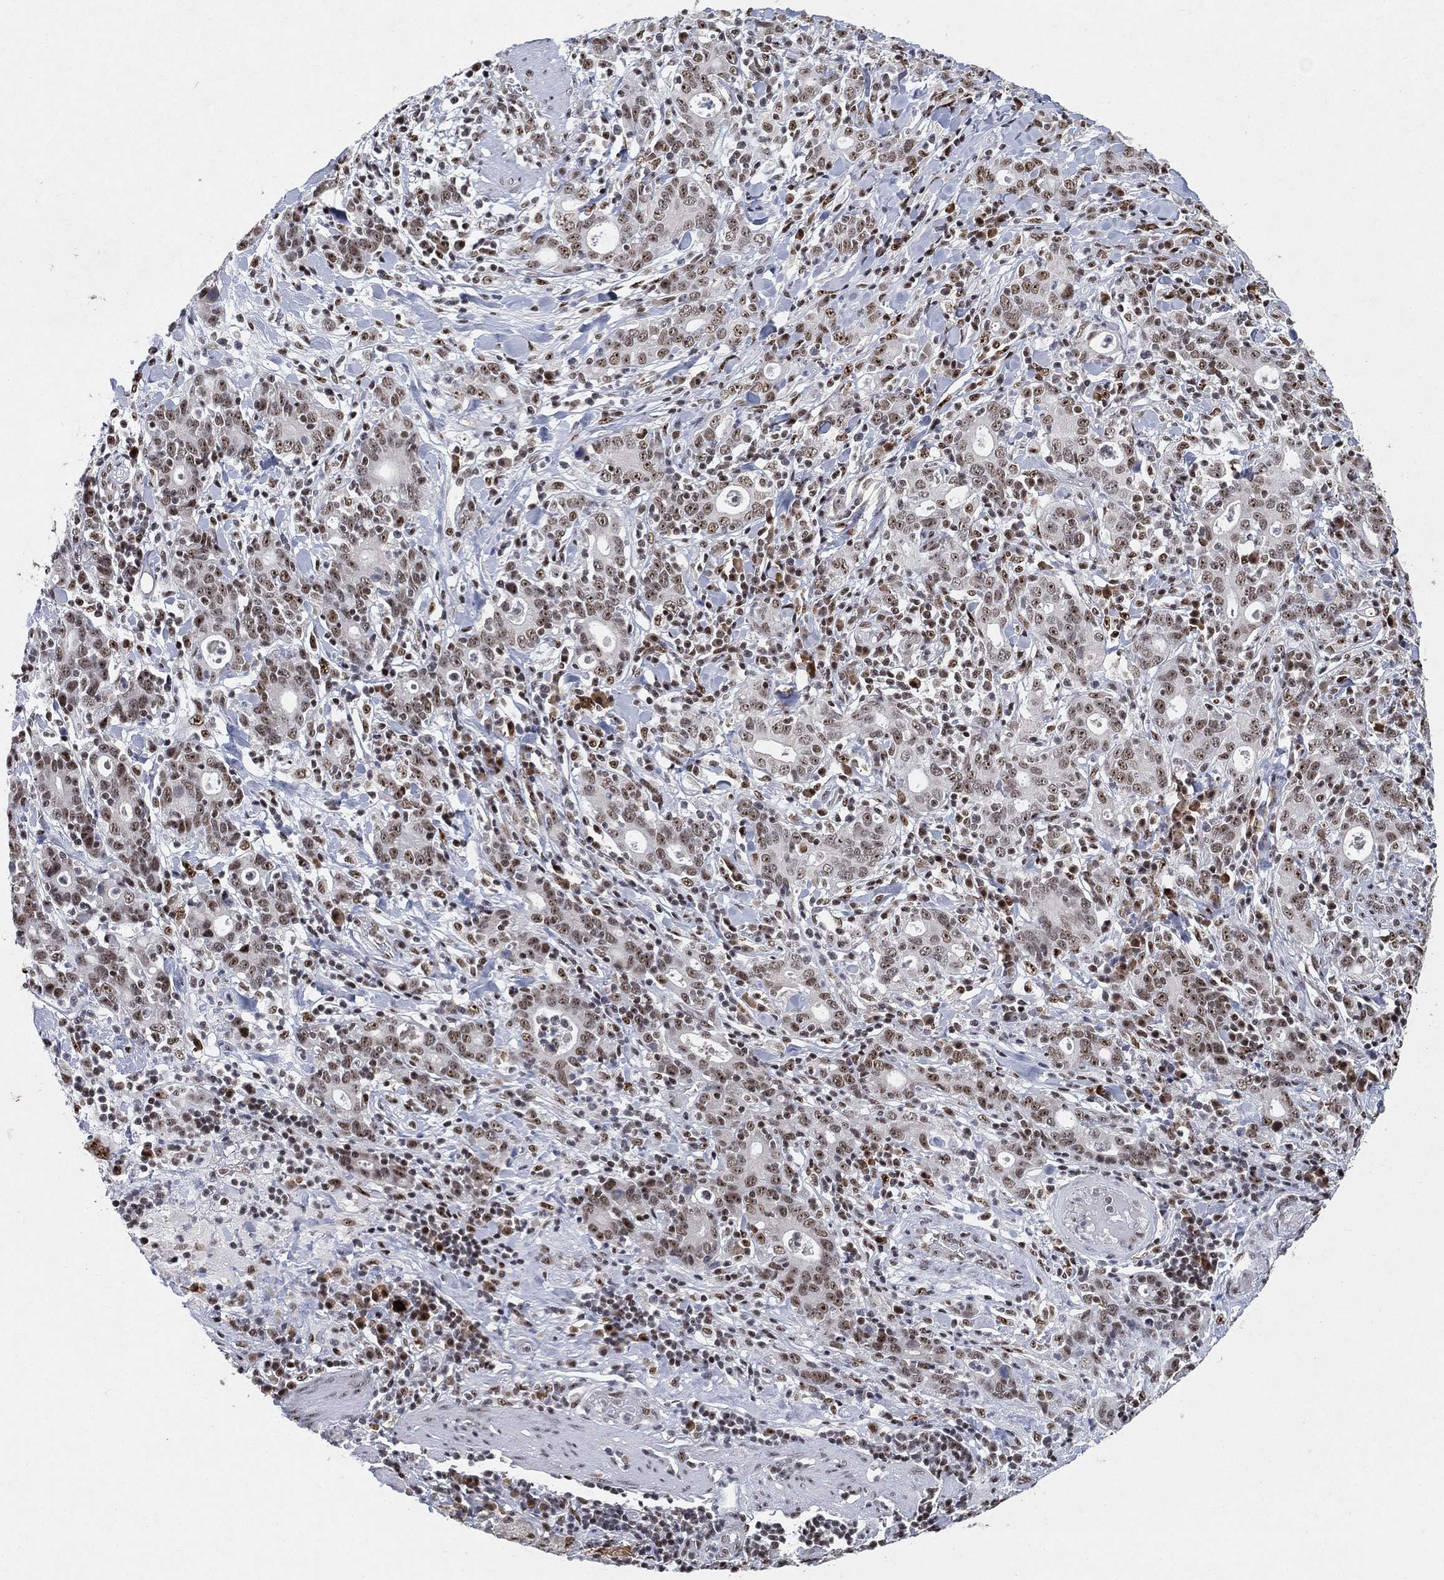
{"staining": {"intensity": "weak", "quantity": "25%-75%", "location": "nuclear"}, "tissue": "stomach cancer", "cell_type": "Tumor cells", "image_type": "cancer", "snomed": [{"axis": "morphology", "description": "Adenocarcinoma, NOS"}, {"axis": "topography", "description": "Stomach"}], "caption": "Human adenocarcinoma (stomach) stained with a protein marker reveals weak staining in tumor cells.", "gene": "DDX27", "patient": {"sex": "male", "age": 79}}